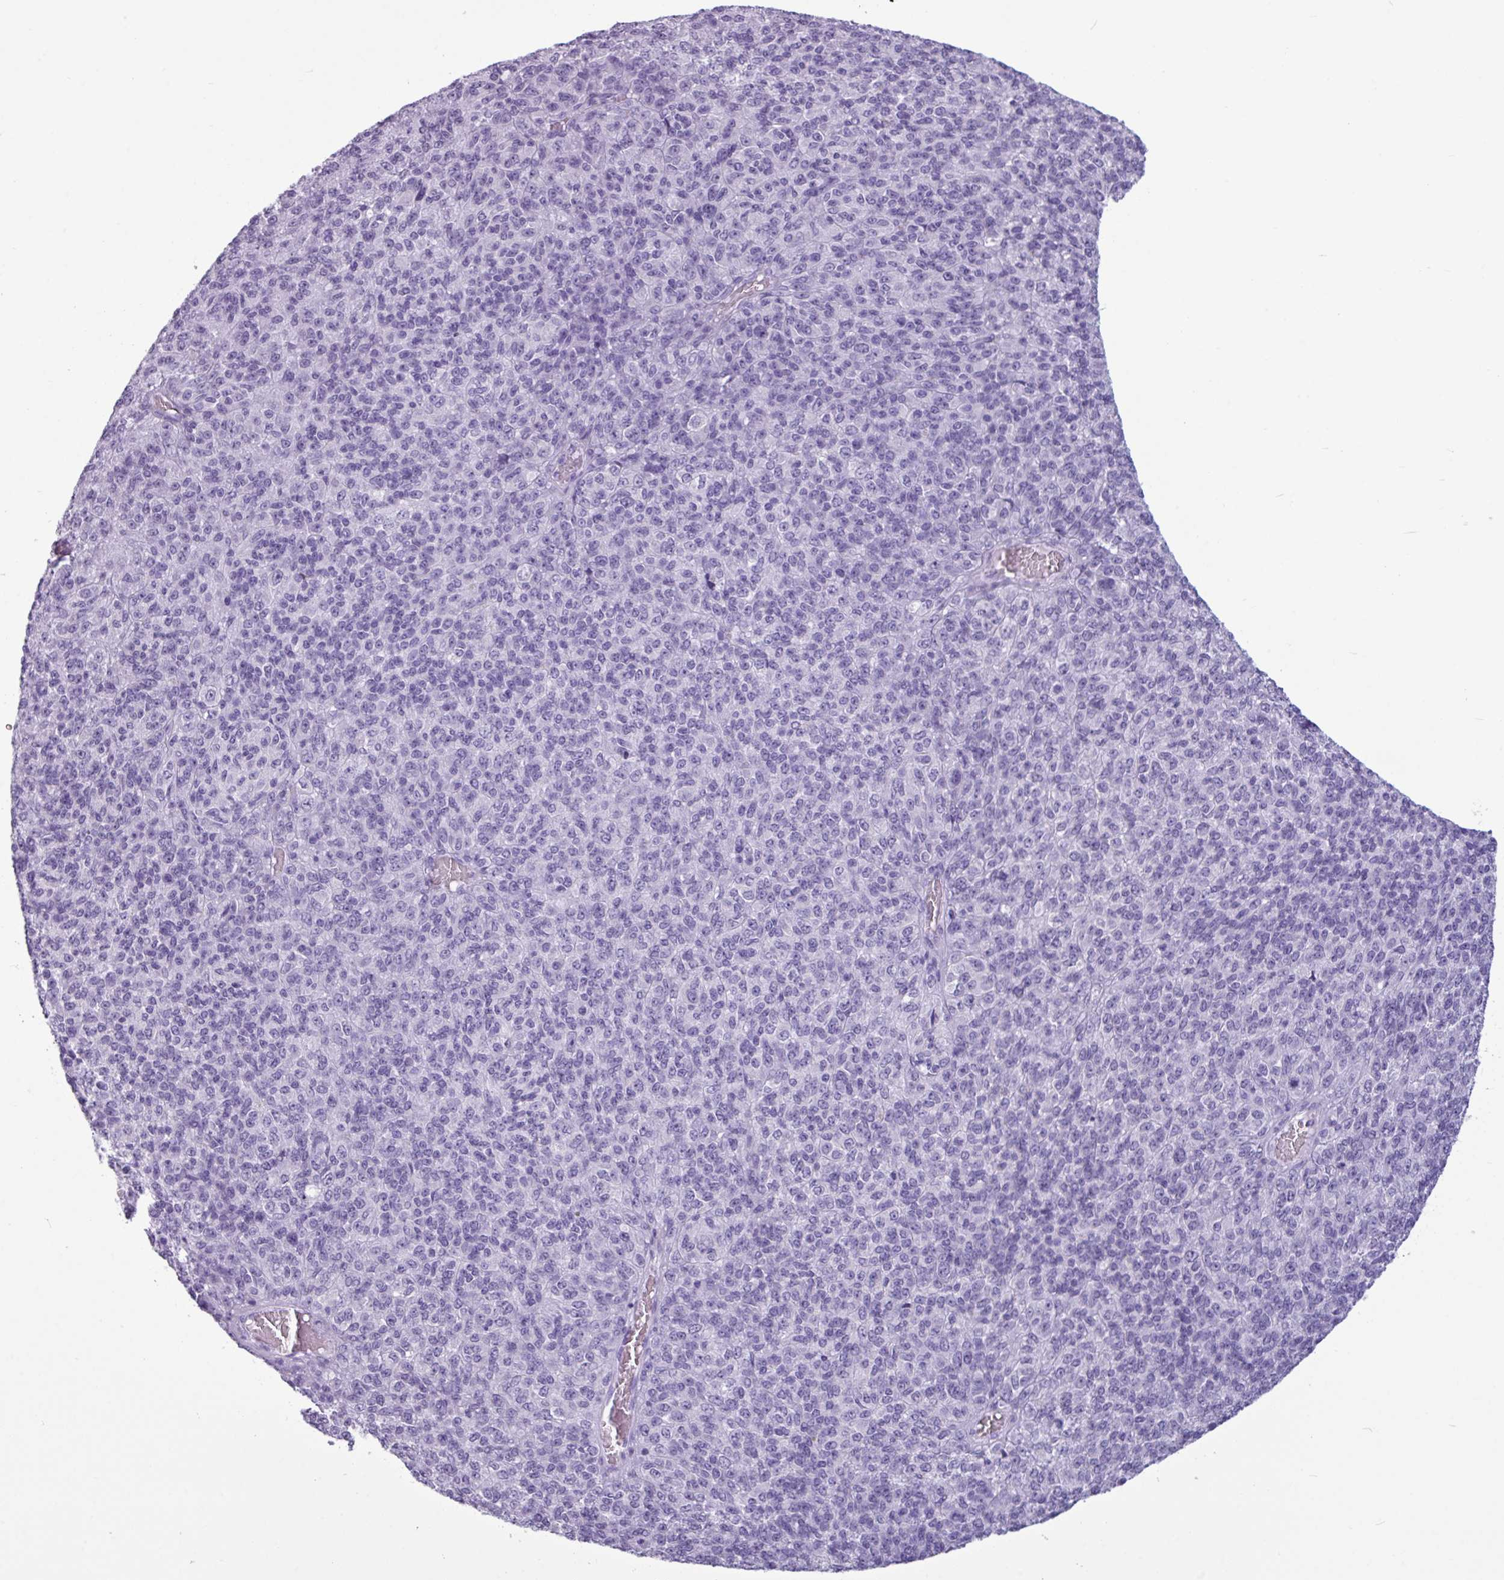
{"staining": {"intensity": "negative", "quantity": "none", "location": "none"}, "tissue": "melanoma", "cell_type": "Tumor cells", "image_type": "cancer", "snomed": [{"axis": "morphology", "description": "Malignant melanoma, Metastatic site"}, {"axis": "topography", "description": "Brain"}], "caption": "Protein analysis of melanoma reveals no significant staining in tumor cells.", "gene": "AMY1B", "patient": {"sex": "female", "age": 56}}